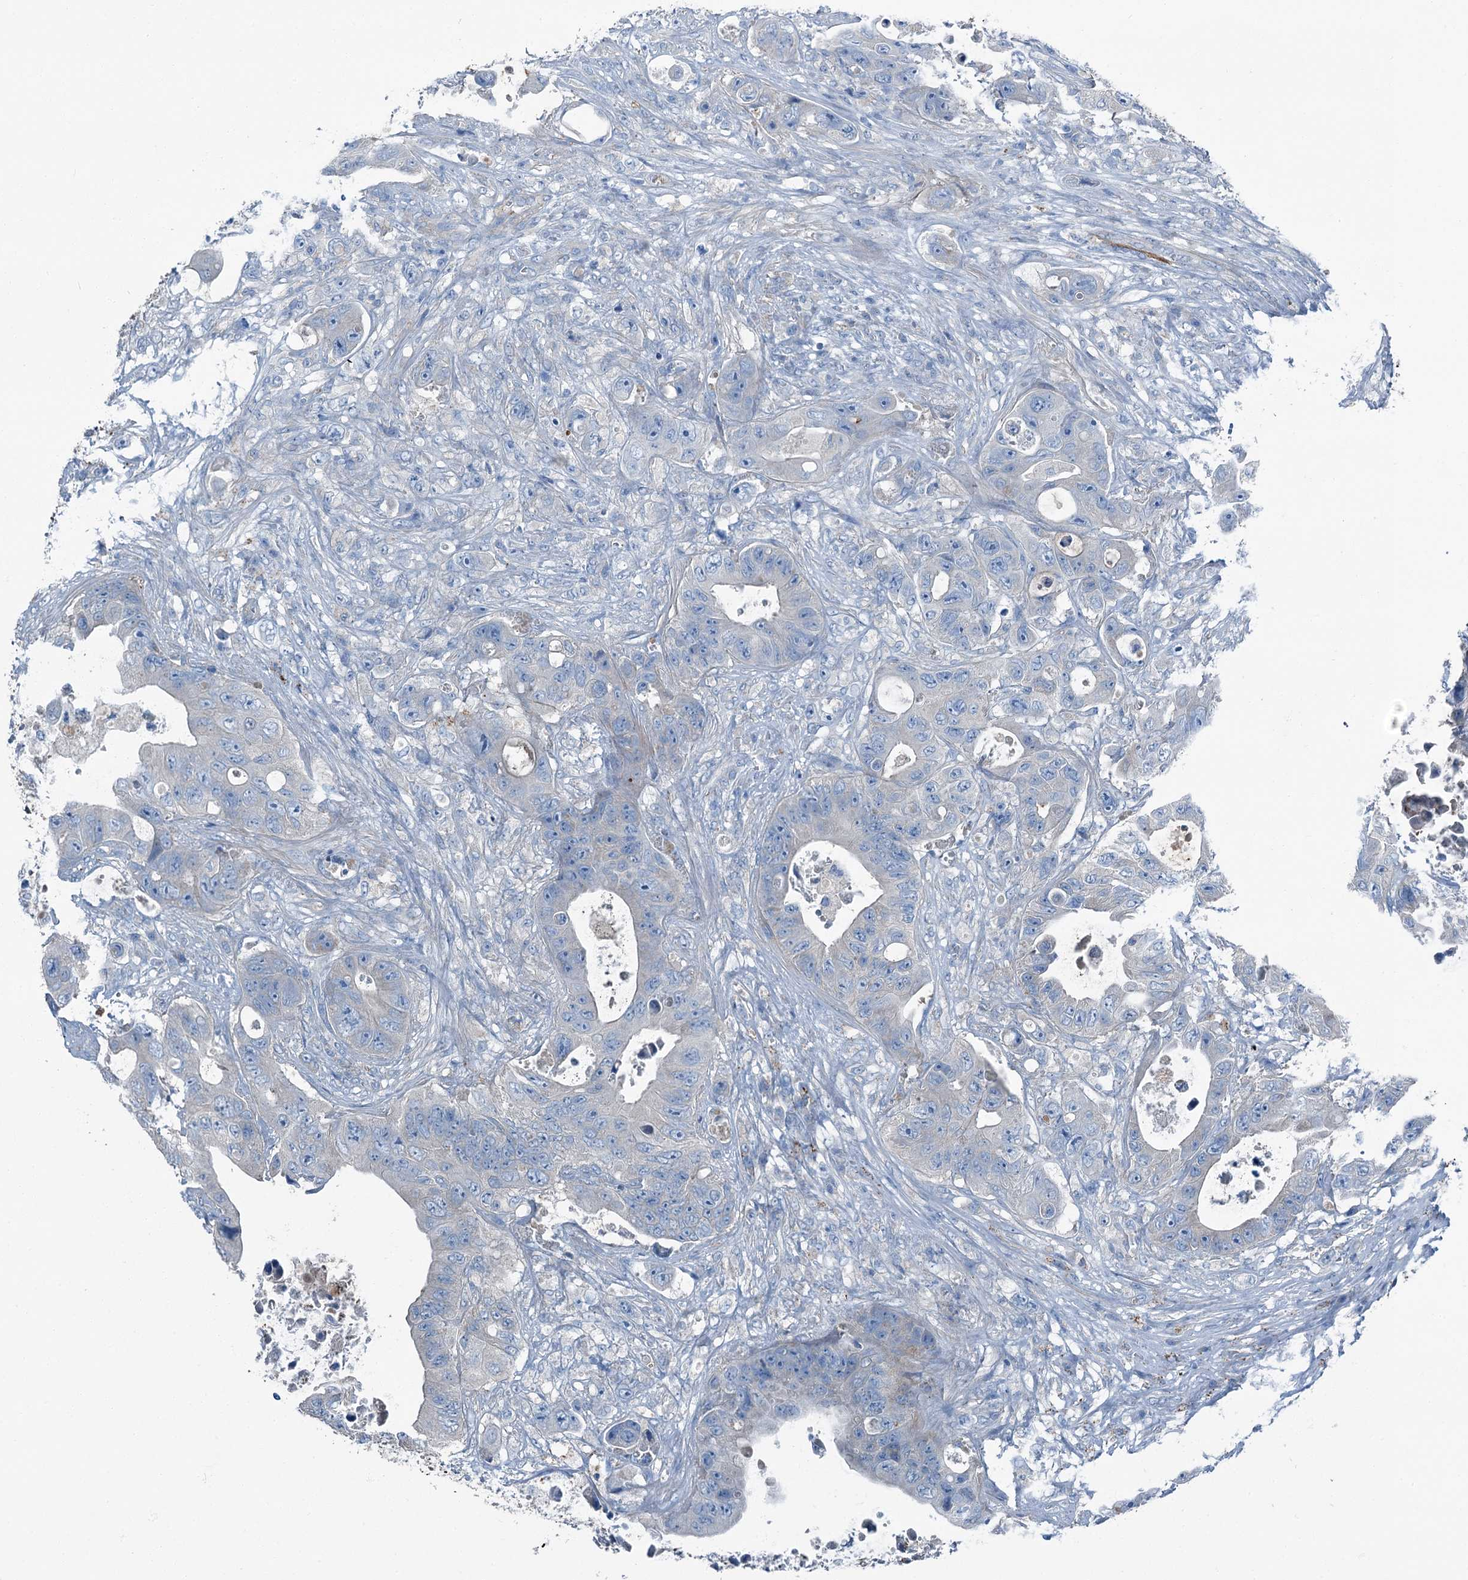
{"staining": {"intensity": "negative", "quantity": "none", "location": "none"}, "tissue": "colorectal cancer", "cell_type": "Tumor cells", "image_type": "cancer", "snomed": [{"axis": "morphology", "description": "Adenocarcinoma, NOS"}, {"axis": "topography", "description": "Colon"}], "caption": "This micrograph is of colorectal cancer (adenocarcinoma) stained with IHC to label a protein in brown with the nuclei are counter-stained blue. There is no positivity in tumor cells.", "gene": "AXL", "patient": {"sex": "female", "age": 46}}